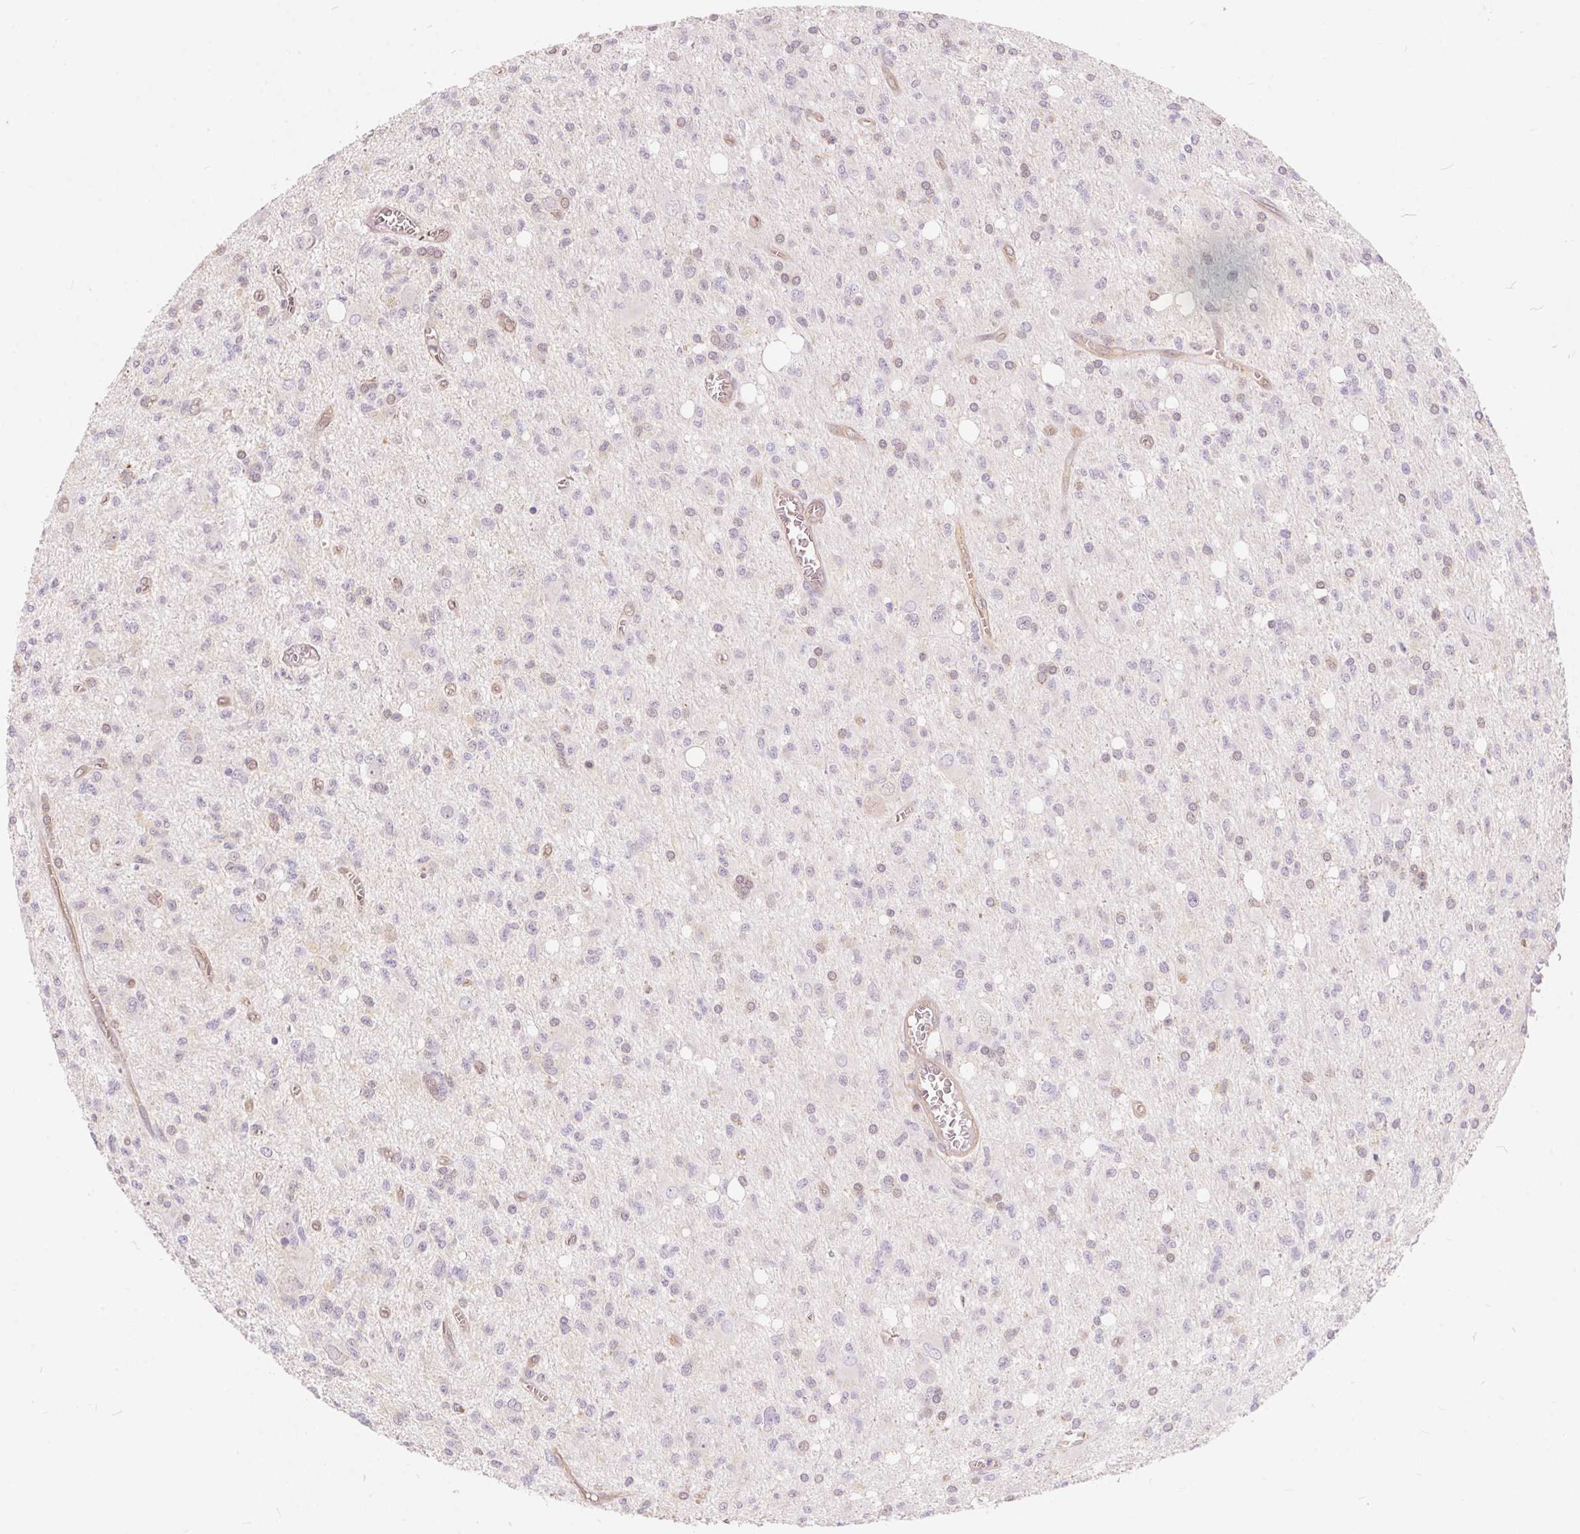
{"staining": {"intensity": "negative", "quantity": "none", "location": "none"}, "tissue": "glioma", "cell_type": "Tumor cells", "image_type": "cancer", "snomed": [{"axis": "morphology", "description": "Glioma, malignant, Low grade"}, {"axis": "topography", "description": "Brain"}], "caption": "Glioma was stained to show a protein in brown. There is no significant staining in tumor cells.", "gene": "BLMH", "patient": {"sex": "male", "age": 64}}